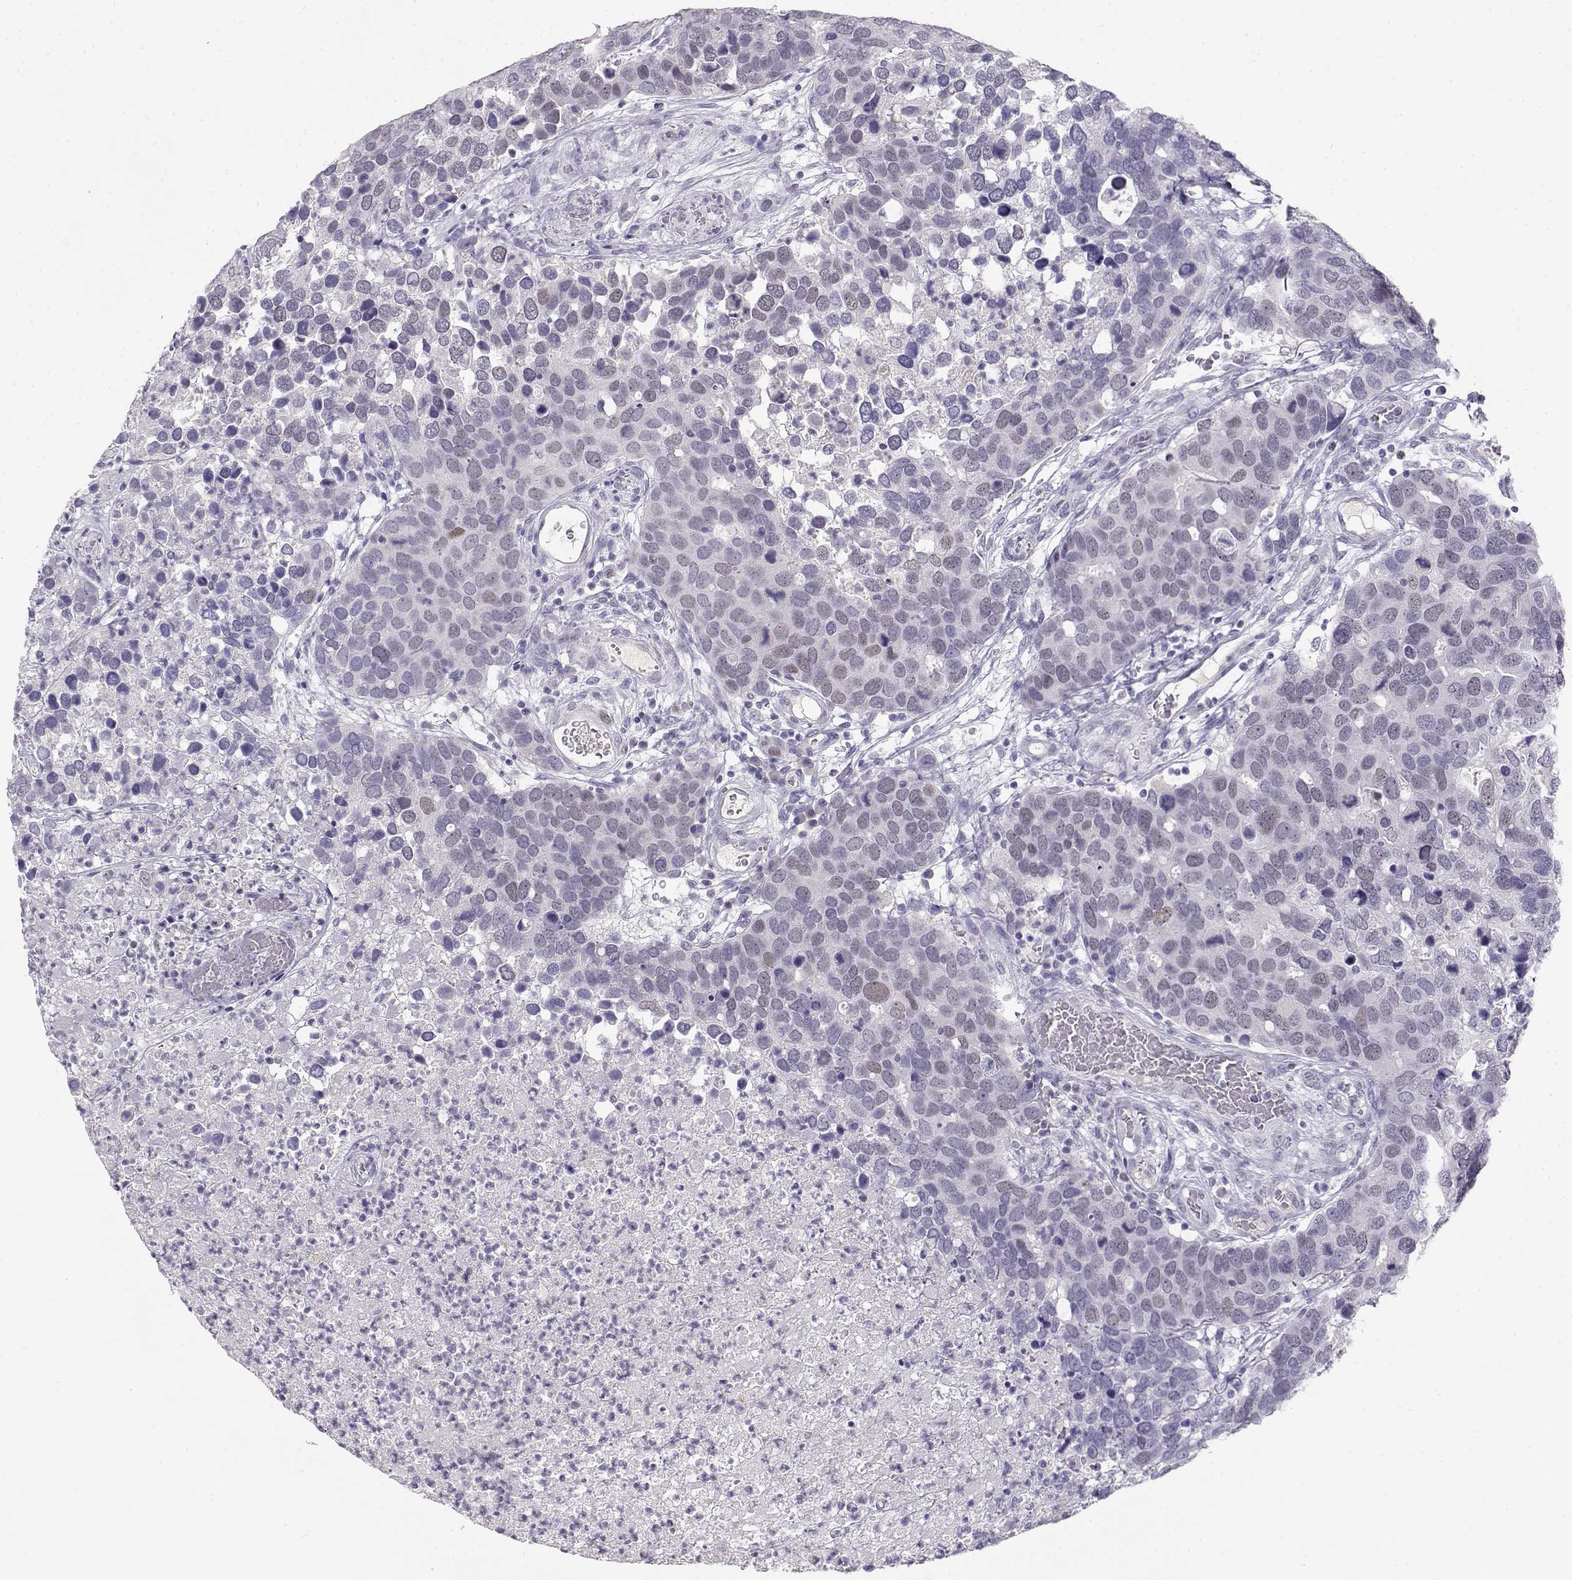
{"staining": {"intensity": "weak", "quantity": "<25%", "location": "nuclear"}, "tissue": "breast cancer", "cell_type": "Tumor cells", "image_type": "cancer", "snomed": [{"axis": "morphology", "description": "Duct carcinoma"}, {"axis": "topography", "description": "Breast"}], "caption": "The immunohistochemistry (IHC) micrograph has no significant positivity in tumor cells of breast cancer tissue.", "gene": "OPN5", "patient": {"sex": "female", "age": 83}}